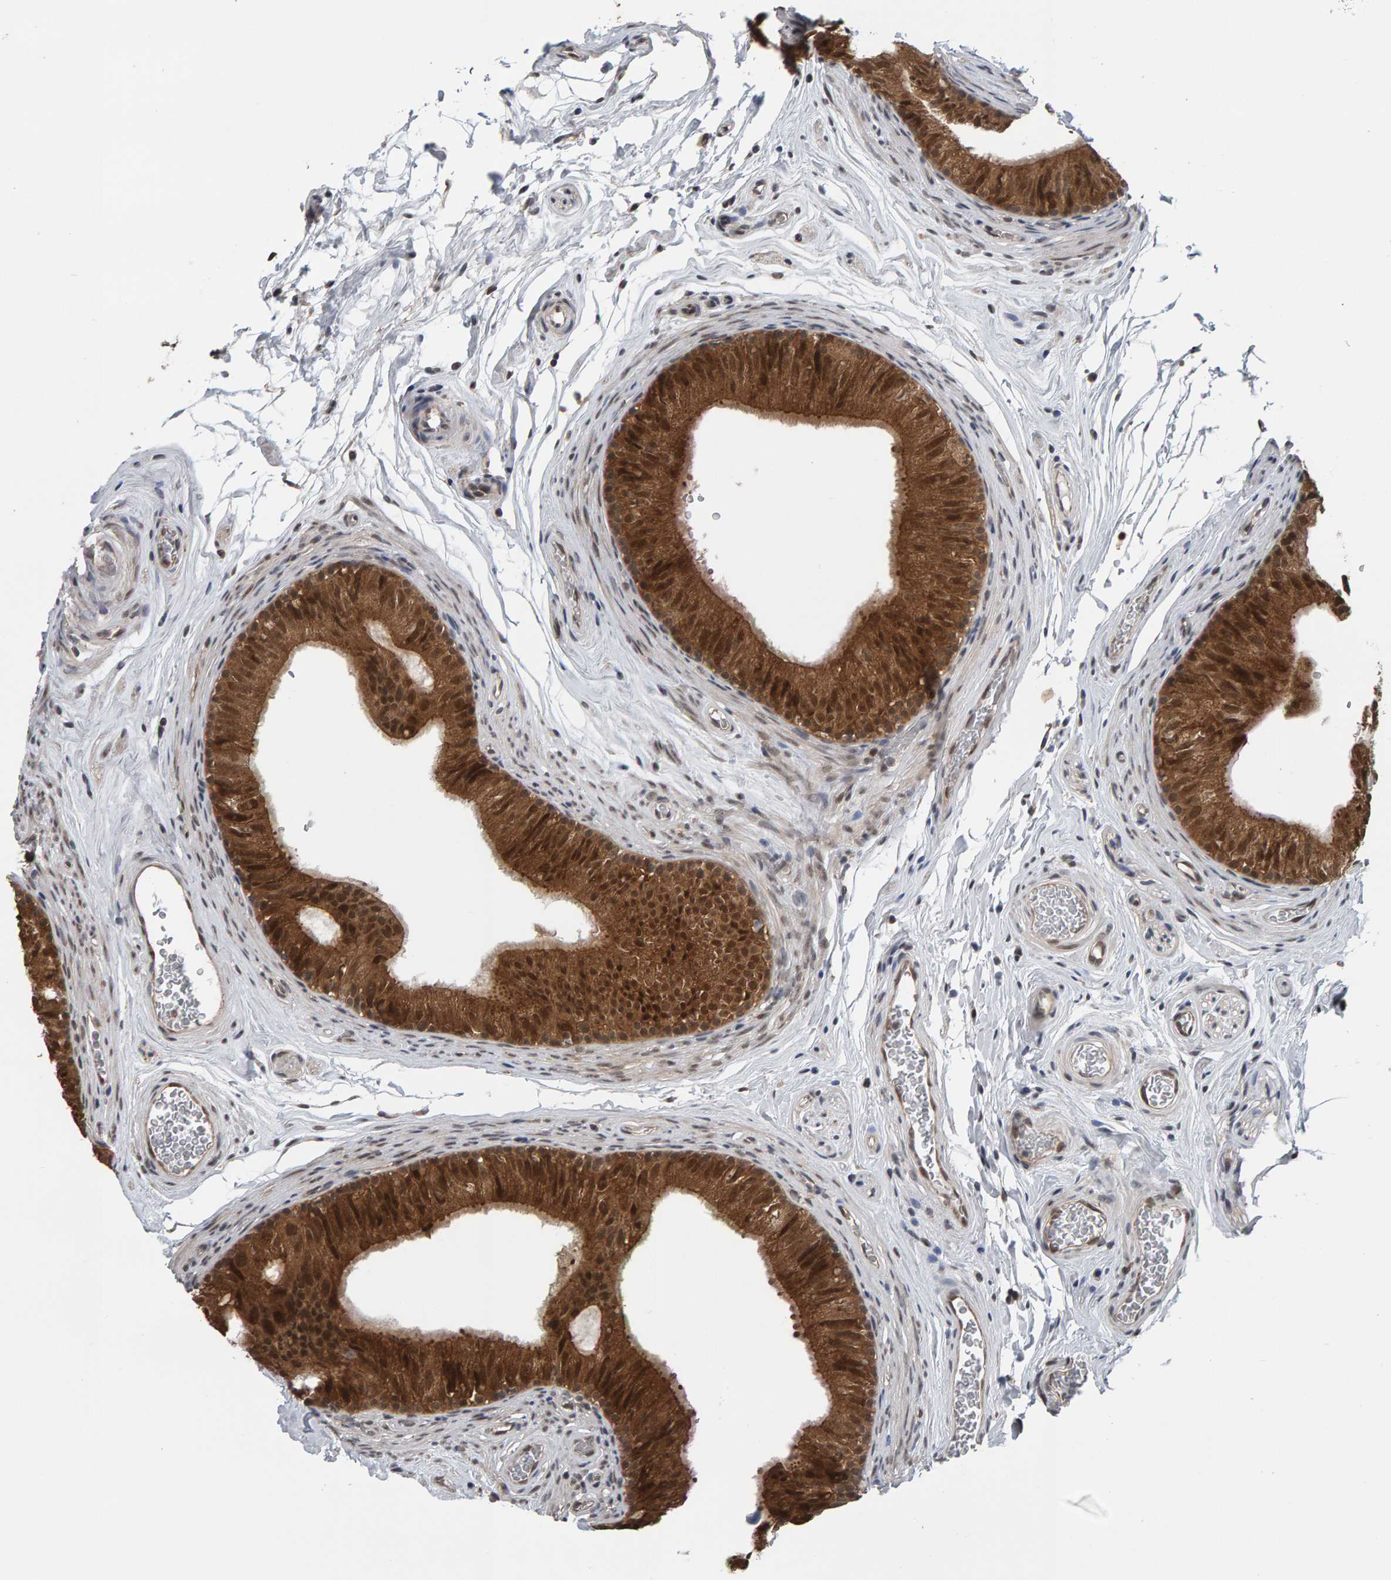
{"staining": {"intensity": "strong", "quantity": "<25%", "location": "cytoplasmic/membranous,nuclear"}, "tissue": "epididymis", "cell_type": "Glandular cells", "image_type": "normal", "snomed": [{"axis": "morphology", "description": "Normal tissue, NOS"}, {"axis": "topography", "description": "Epididymis"}], "caption": "Brown immunohistochemical staining in benign epididymis reveals strong cytoplasmic/membranous,nuclear expression in approximately <25% of glandular cells. (IHC, brightfield microscopy, high magnification).", "gene": "COASY", "patient": {"sex": "male", "age": 36}}